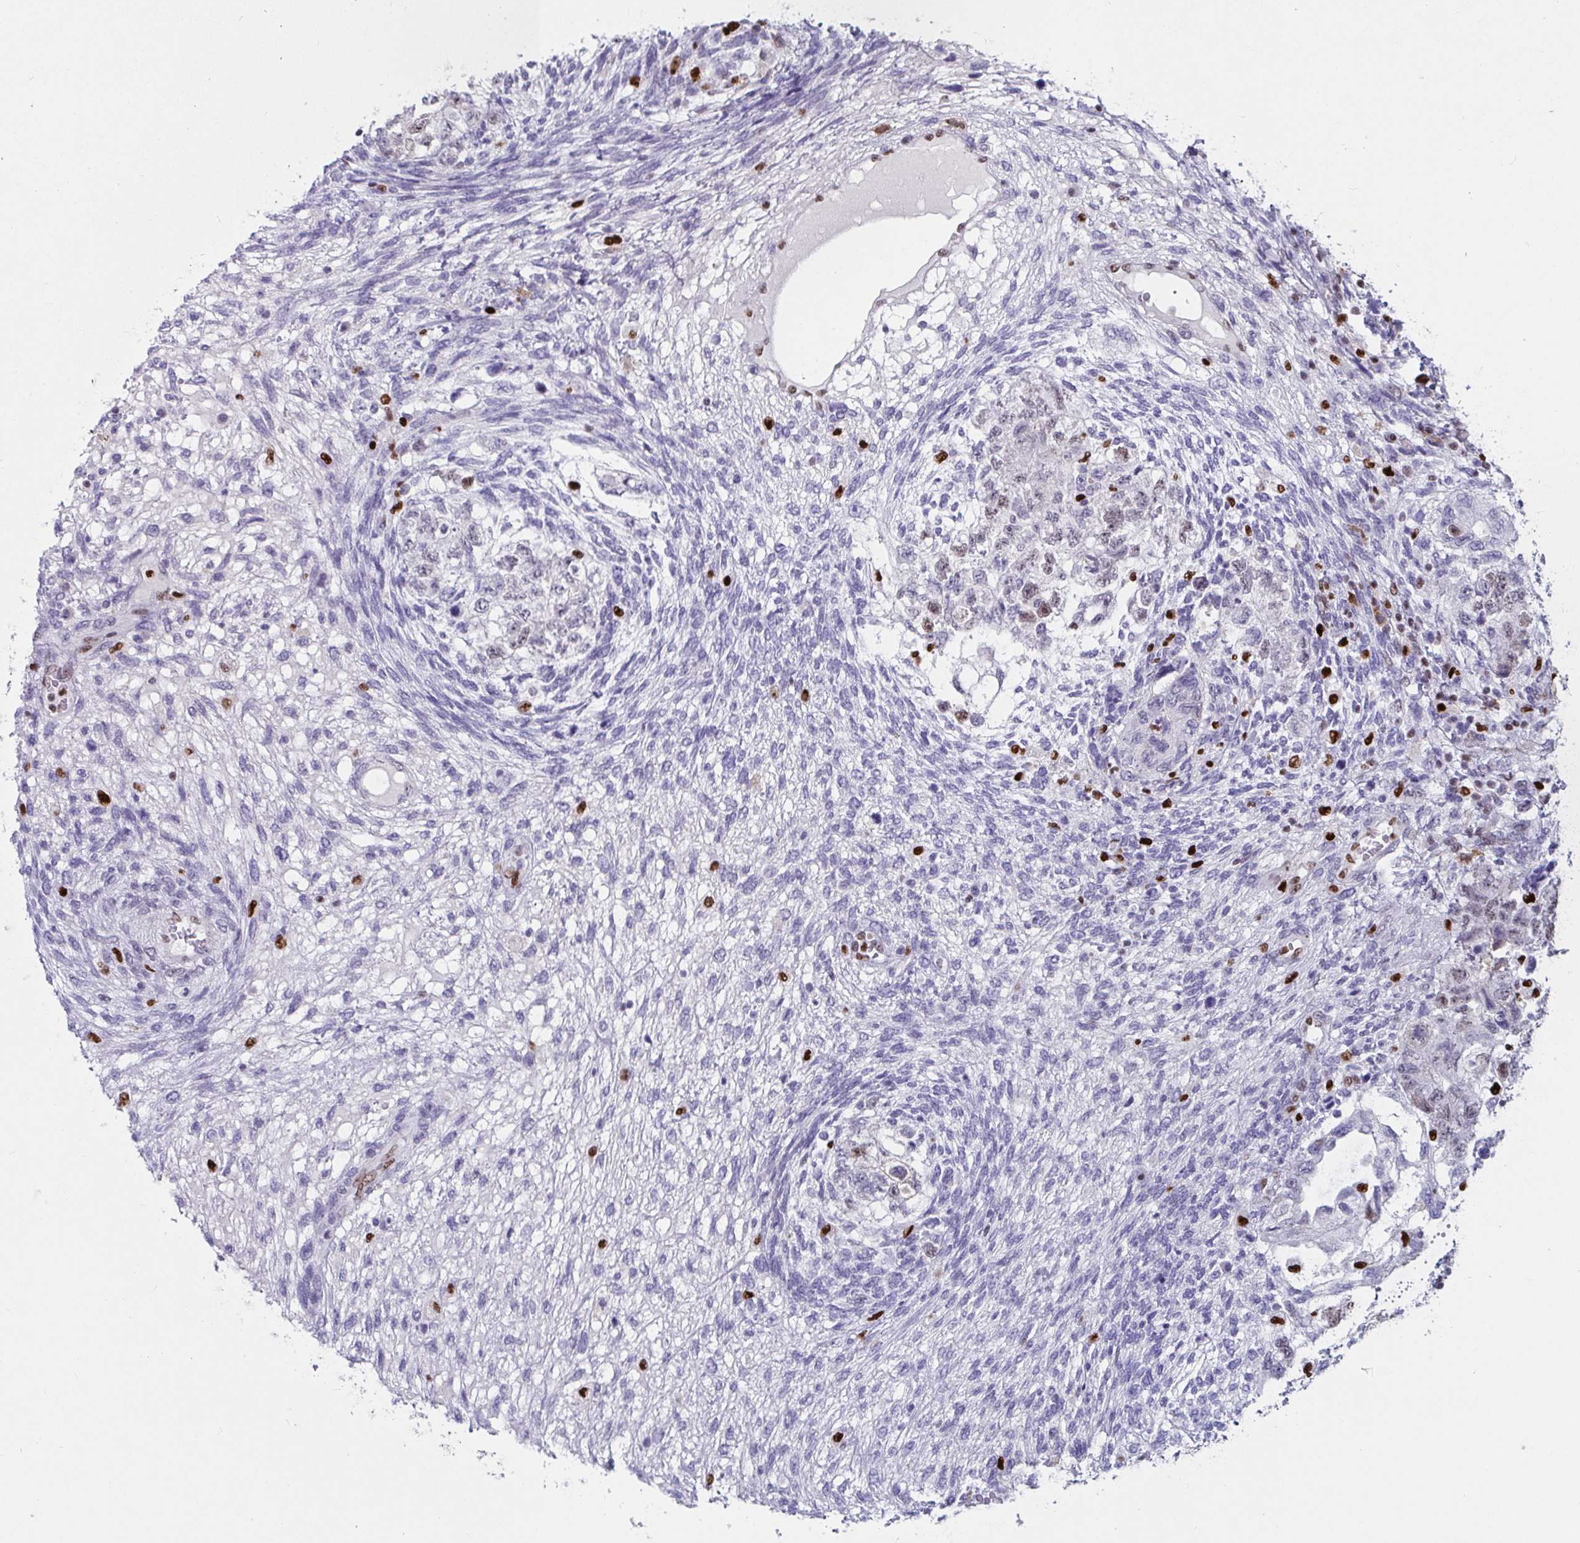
{"staining": {"intensity": "negative", "quantity": "none", "location": "none"}, "tissue": "testis cancer", "cell_type": "Tumor cells", "image_type": "cancer", "snomed": [{"axis": "morphology", "description": "Normal tissue, NOS"}, {"axis": "morphology", "description": "Carcinoma, Embryonal, NOS"}, {"axis": "topography", "description": "Testis"}], "caption": "DAB immunohistochemical staining of human testis cancer demonstrates no significant staining in tumor cells. (DAB immunohistochemistry (IHC) with hematoxylin counter stain).", "gene": "ZNF586", "patient": {"sex": "male", "age": 36}}